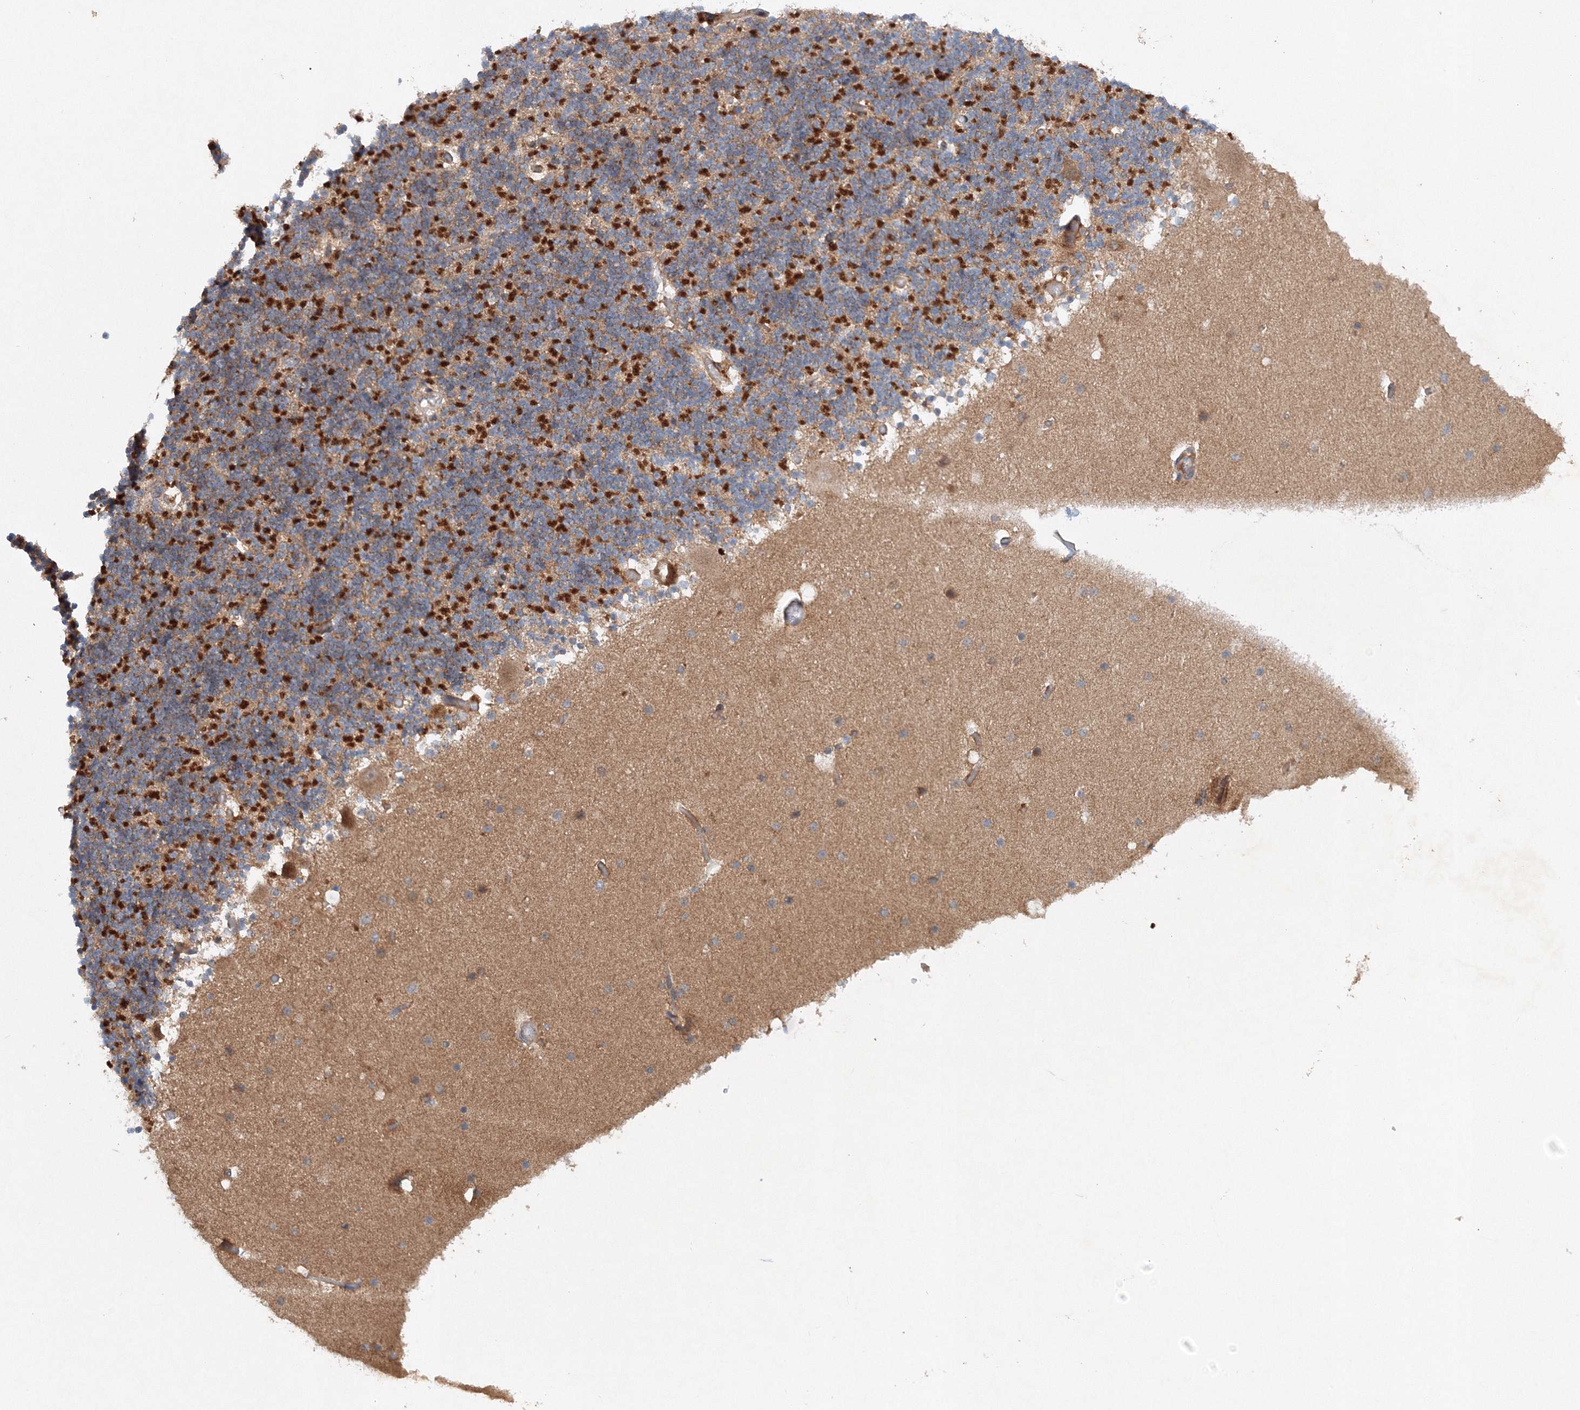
{"staining": {"intensity": "strong", "quantity": "25%-75%", "location": "cytoplasmic/membranous"}, "tissue": "cerebellum", "cell_type": "Cells in granular layer", "image_type": "normal", "snomed": [{"axis": "morphology", "description": "Normal tissue, NOS"}, {"axis": "topography", "description": "Cerebellum"}], "caption": "Cells in granular layer demonstrate high levels of strong cytoplasmic/membranous positivity in approximately 25%-75% of cells in benign human cerebellum.", "gene": "SLC36A1", "patient": {"sex": "male", "age": 57}}